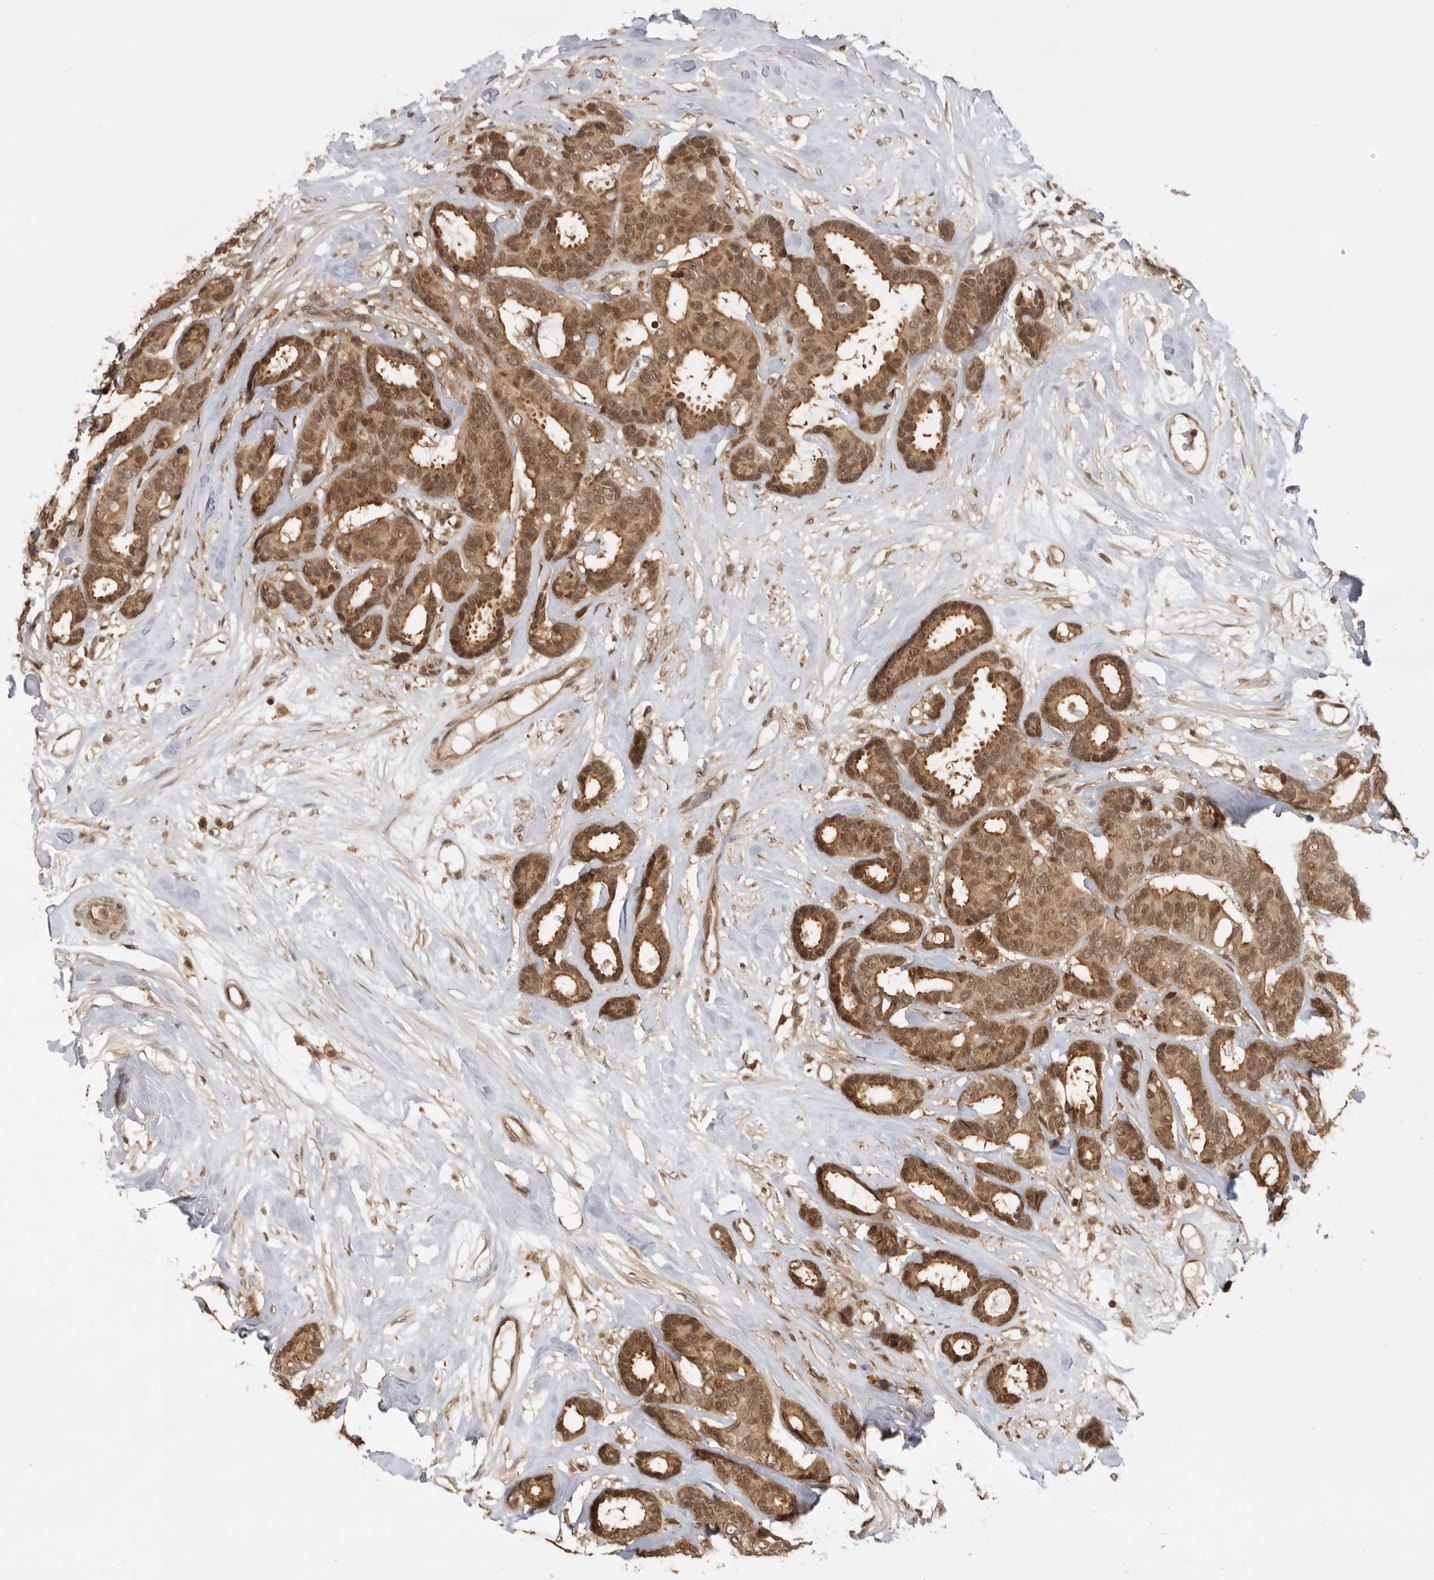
{"staining": {"intensity": "moderate", "quantity": ">75%", "location": "cytoplasmic/membranous,nuclear"}, "tissue": "breast cancer", "cell_type": "Tumor cells", "image_type": "cancer", "snomed": [{"axis": "morphology", "description": "Duct carcinoma"}, {"axis": "topography", "description": "Breast"}], "caption": "Immunohistochemistry (IHC) of human infiltrating ductal carcinoma (breast) shows medium levels of moderate cytoplasmic/membranous and nuclear expression in about >75% of tumor cells.", "gene": "ADPRS", "patient": {"sex": "female", "age": 87}}